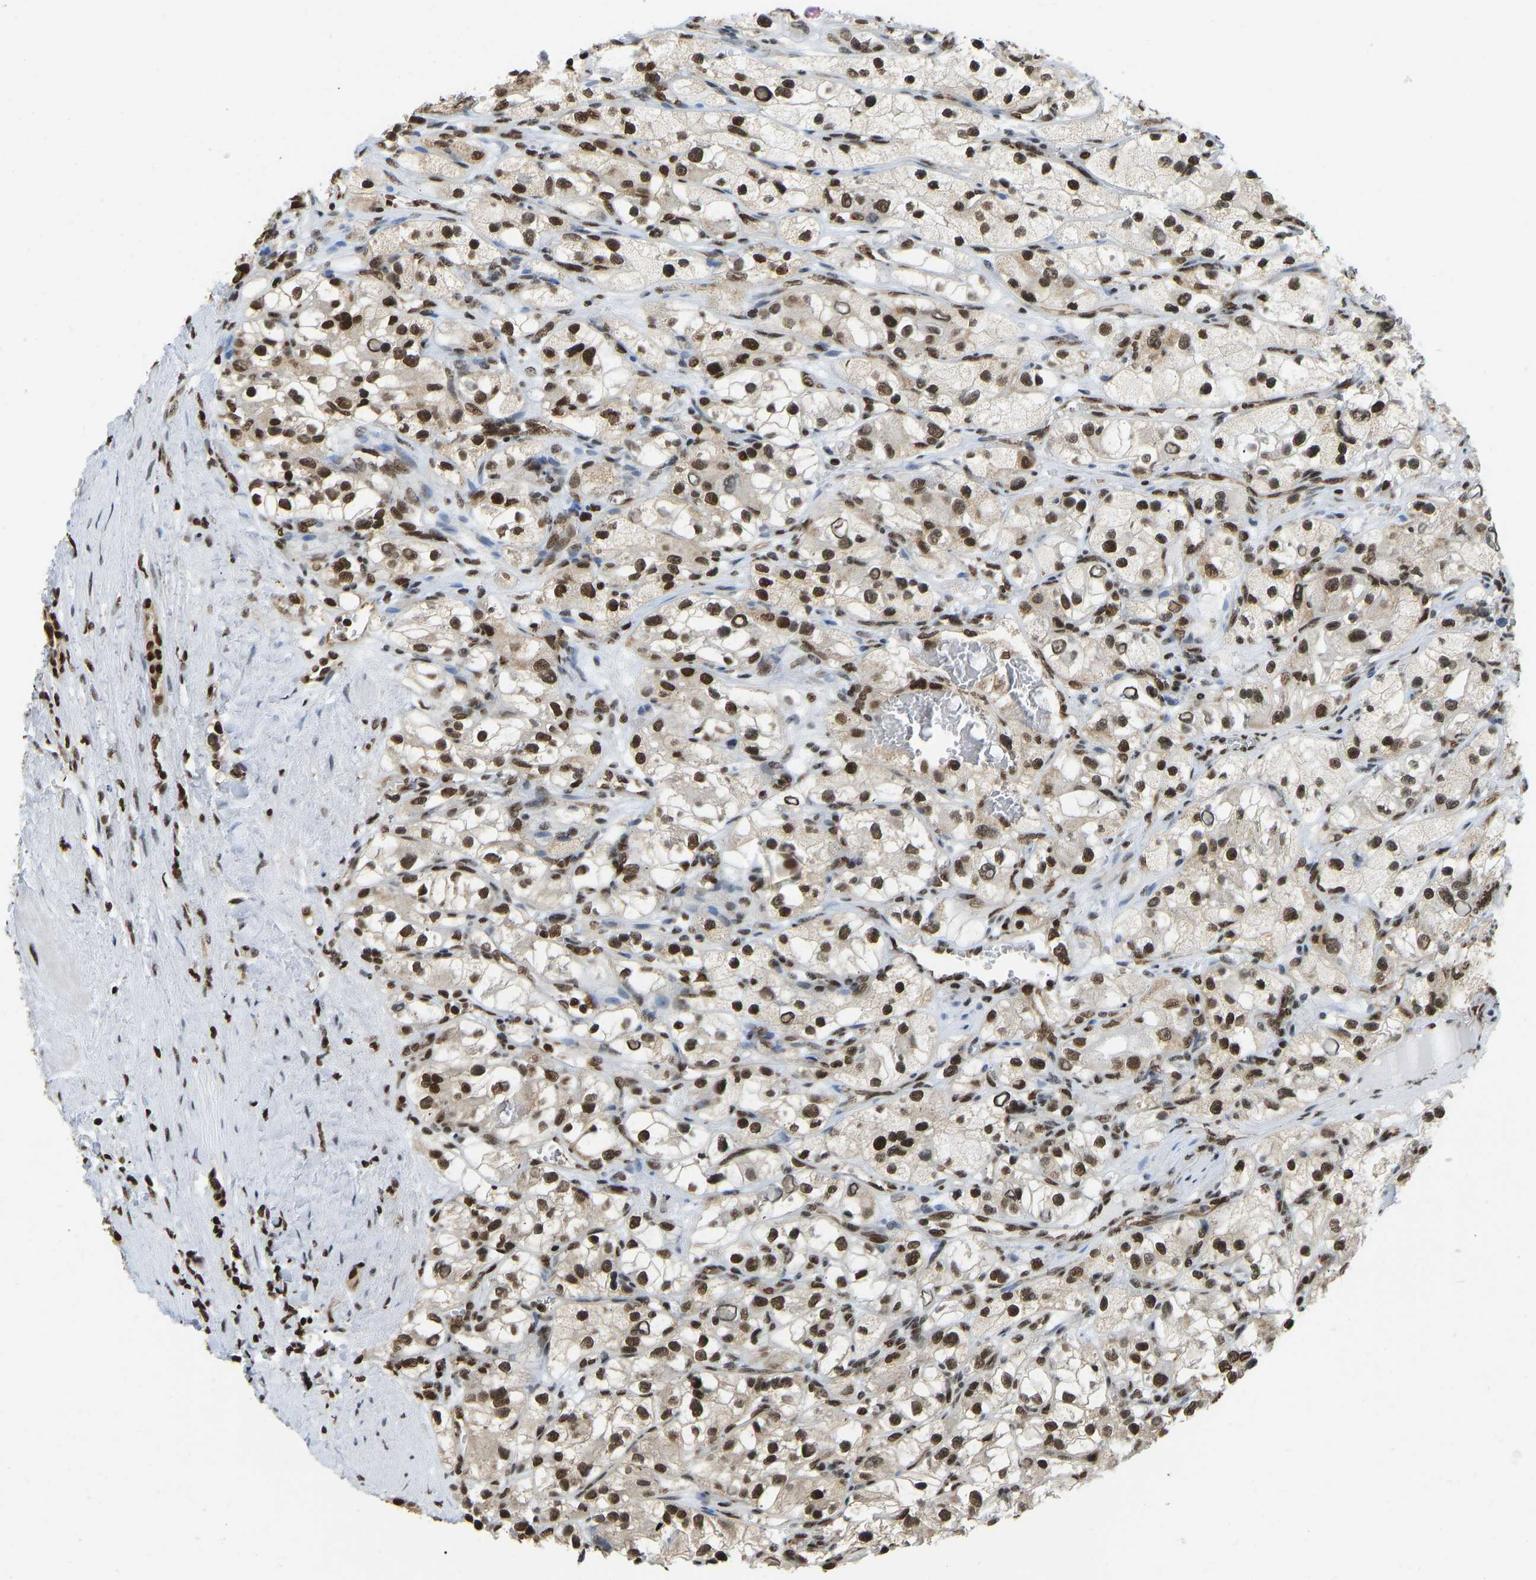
{"staining": {"intensity": "strong", "quantity": ">75%", "location": "nuclear"}, "tissue": "renal cancer", "cell_type": "Tumor cells", "image_type": "cancer", "snomed": [{"axis": "morphology", "description": "Adenocarcinoma, NOS"}, {"axis": "topography", "description": "Kidney"}], "caption": "Immunohistochemical staining of human adenocarcinoma (renal) demonstrates strong nuclear protein positivity in about >75% of tumor cells. (DAB IHC, brown staining for protein, blue staining for nuclei).", "gene": "ZSCAN20", "patient": {"sex": "female", "age": 57}}